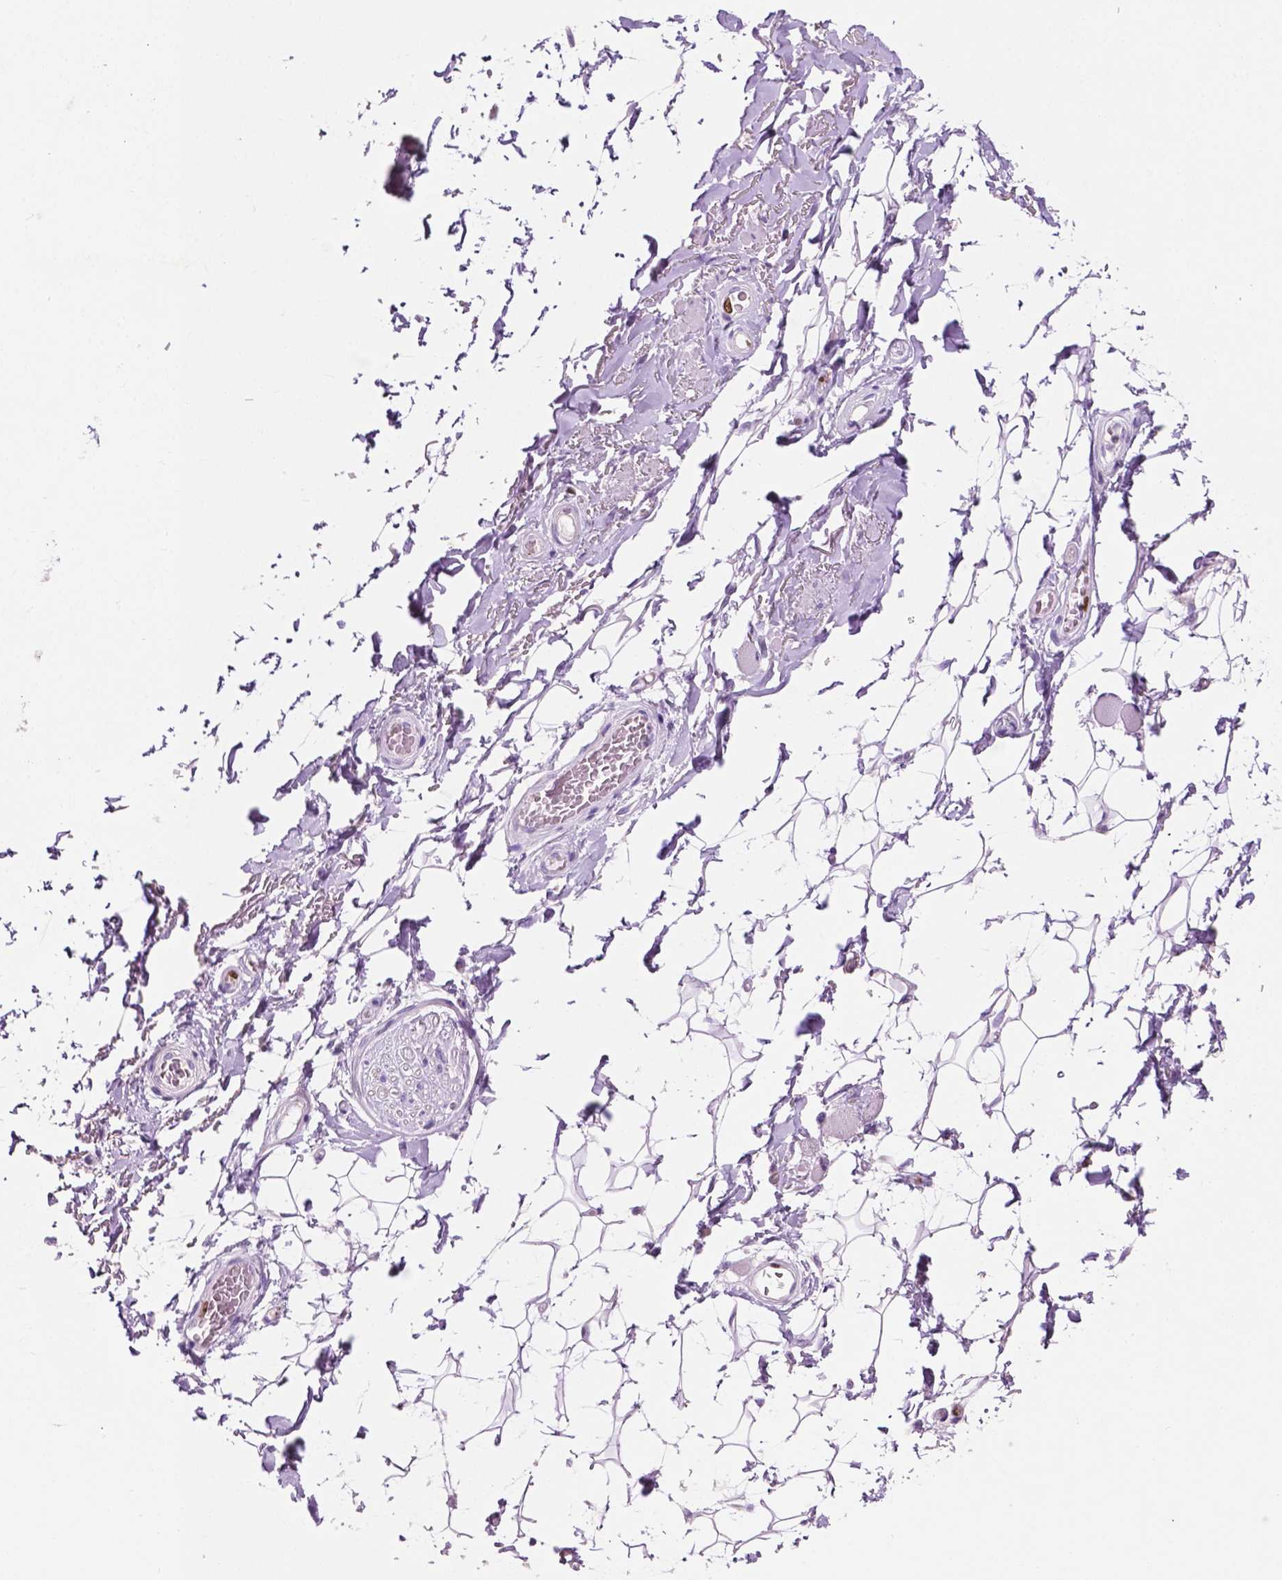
{"staining": {"intensity": "negative", "quantity": "none", "location": "none"}, "tissue": "adipose tissue", "cell_type": "Adipocytes", "image_type": "normal", "snomed": [{"axis": "morphology", "description": "Normal tissue, NOS"}, {"axis": "topography", "description": "Anal"}, {"axis": "topography", "description": "Peripheral nerve tissue"}], "caption": "Adipose tissue stained for a protein using immunohistochemistry (IHC) exhibits no expression adipocytes.", "gene": "SIAH2", "patient": {"sex": "male", "age": 53}}